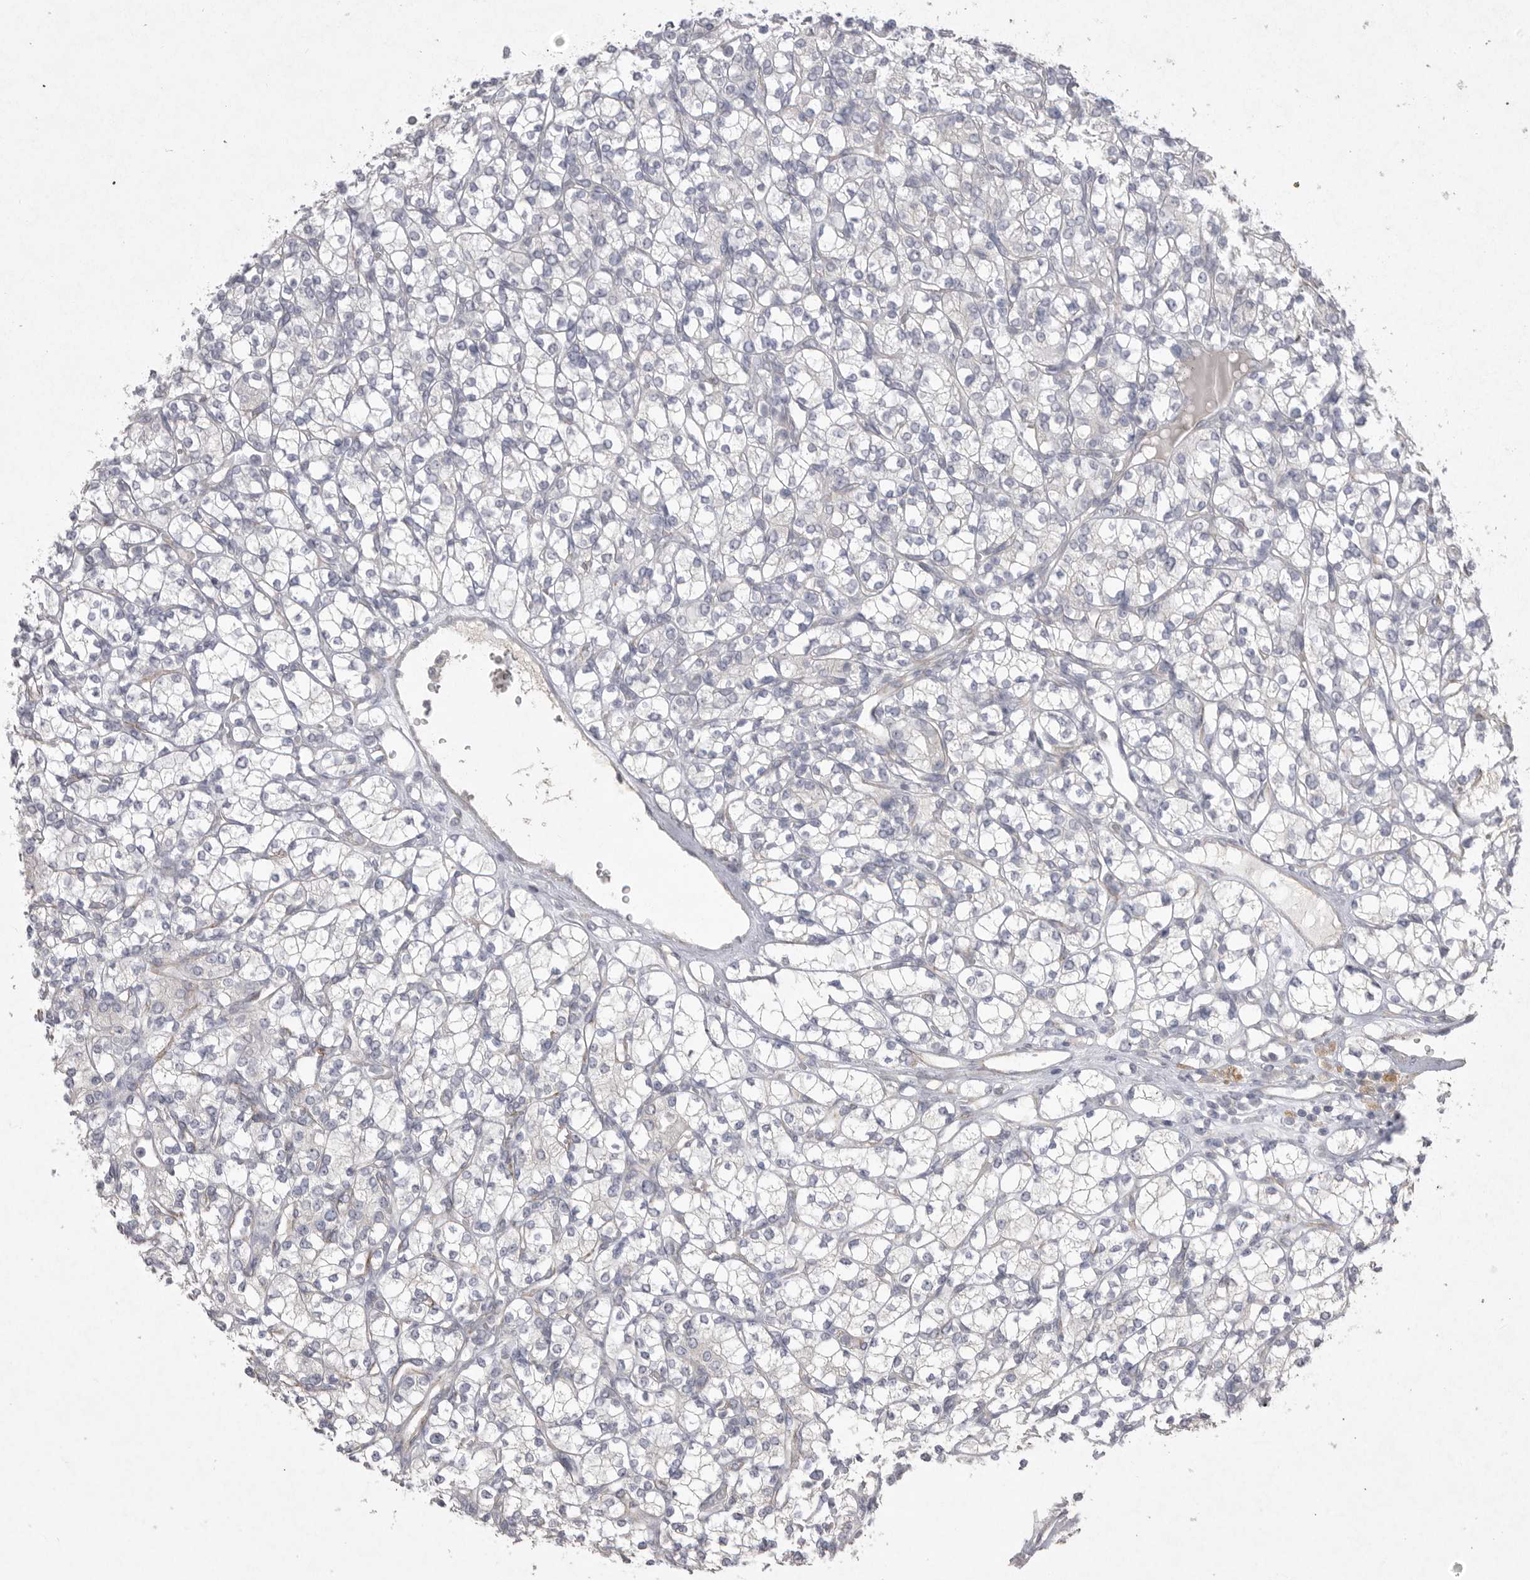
{"staining": {"intensity": "negative", "quantity": "none", "location": "none"}, "tissue": "renal cancer", "cell_type": "Tumor cells", "image_type": "cancer", "snomed": [{"axis": "morphology", "description": "Adenocarcinoma, NOS"}, {"axis": "topography", "description": "Kidney"}], "caption": "Renal adenocarcinoma stained for a protein using immunohistochemistry (IHC) reveals no expression tumor cells.", "gene": "VANGL2", "patient": {"sex": "male", "age": 77}}